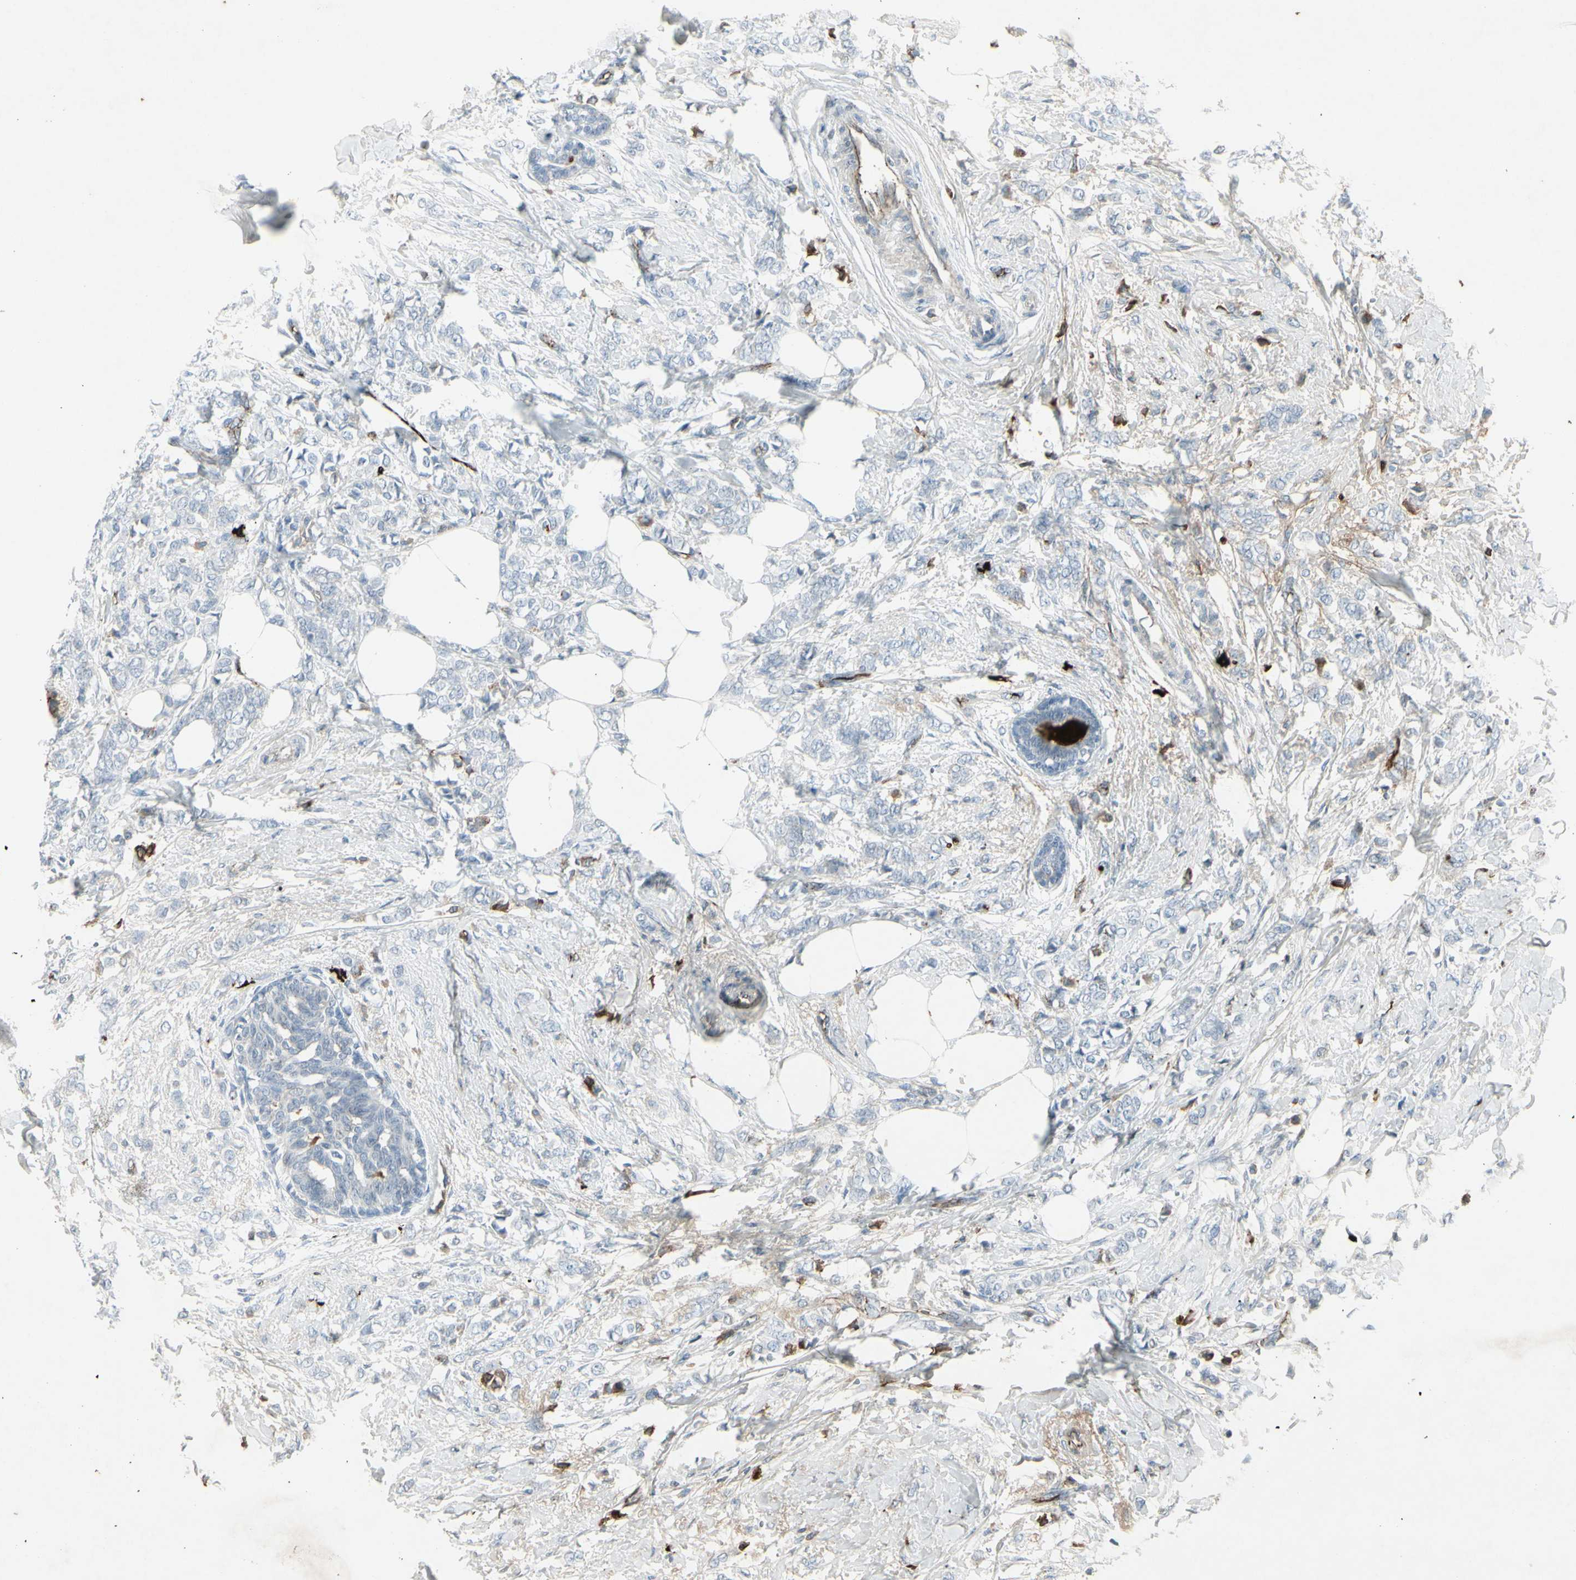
{"staining": {"intensity": "moderate", "quantity": "<25%", "location": "cytoplasmic/membranous"}, "tissue": "breast cancer", "cell_type": "Tumor cells", "image_type": "cancer", "snomed": [{"axis": "morphology", "description": "Lobular carcinoma, in situ"}, {"axis": "morphology", "description": "Lobular carcinoma"}, {"axis": "topography", "description": "Breast"}], "caption": "High-magnification brightfield microscopy of breast cancer (lobular carcinoma) stained with DAB (3,3'-diaminobenzidine) (brown) and counterstained with hematoxylin (blue). tumor cells exhibit moderate cytoplasmic/membranous positivity is seen in about<25% of cells.", "gene": "IGHM", "patient": {"sex": "female", "age": 41}}